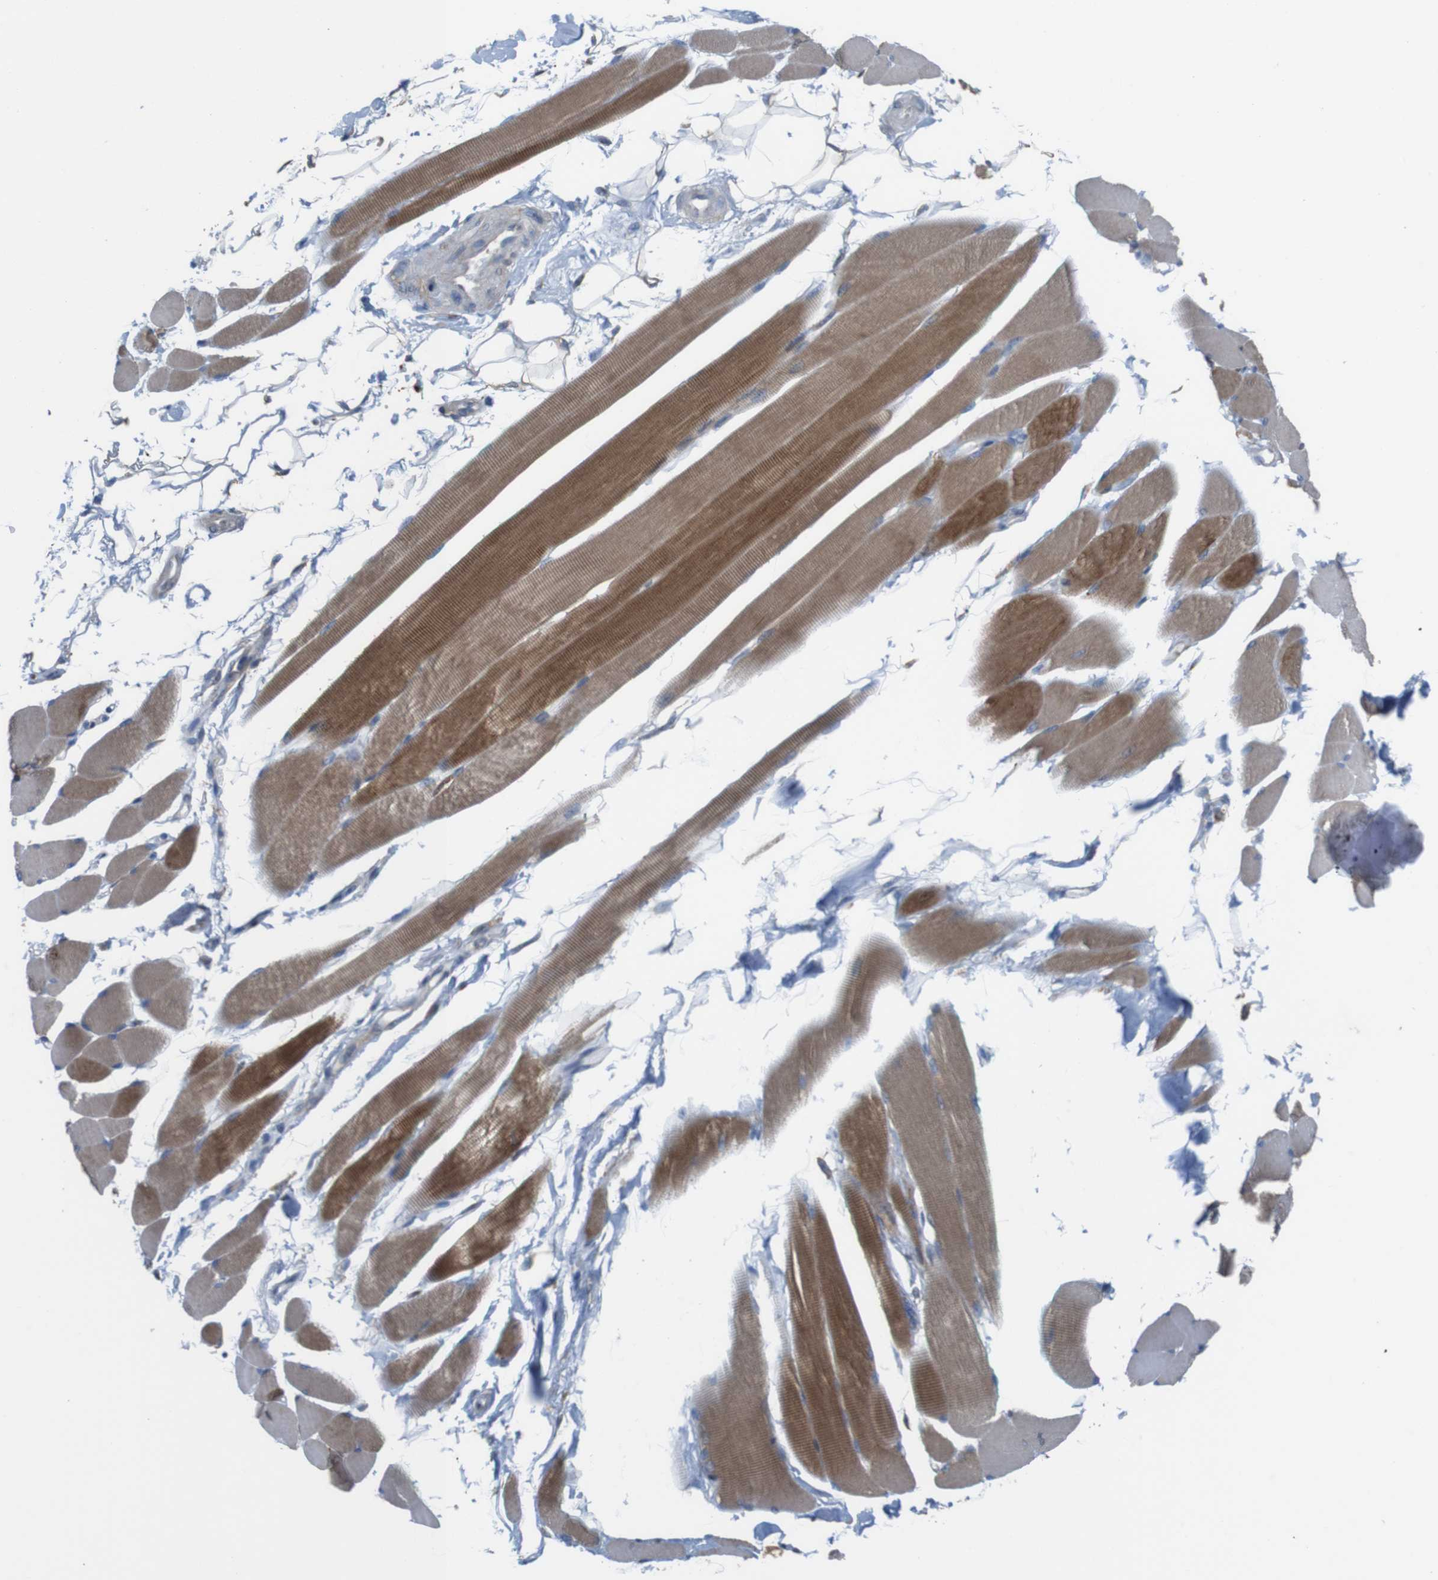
{"staining": {"intensity": "moderate", "quantity": ">75%", "location": "cytoplasmic/membranous"}, "tissue": "skeletal muscle", "cell_type": "Myocytes", "image_type": "normal", "snomed": [{"axis": "morphology", "description": "Normal tissue, NOS"}, {"axis": "topography", "description": "Skeletal muscle"}, {"axis": "topography", "description": "Peripheral nerve tissue"}], "caption": "Immunohistochemistry micrograph of unremarkable human skeletal muscle stained for a protein (brown), which shows medium levels of moderate cytoplasmic/membranous staining in approximately >75% of myocytes.", "gene": "PTPRR", "patient": {"sex": "female", "age": 84}}